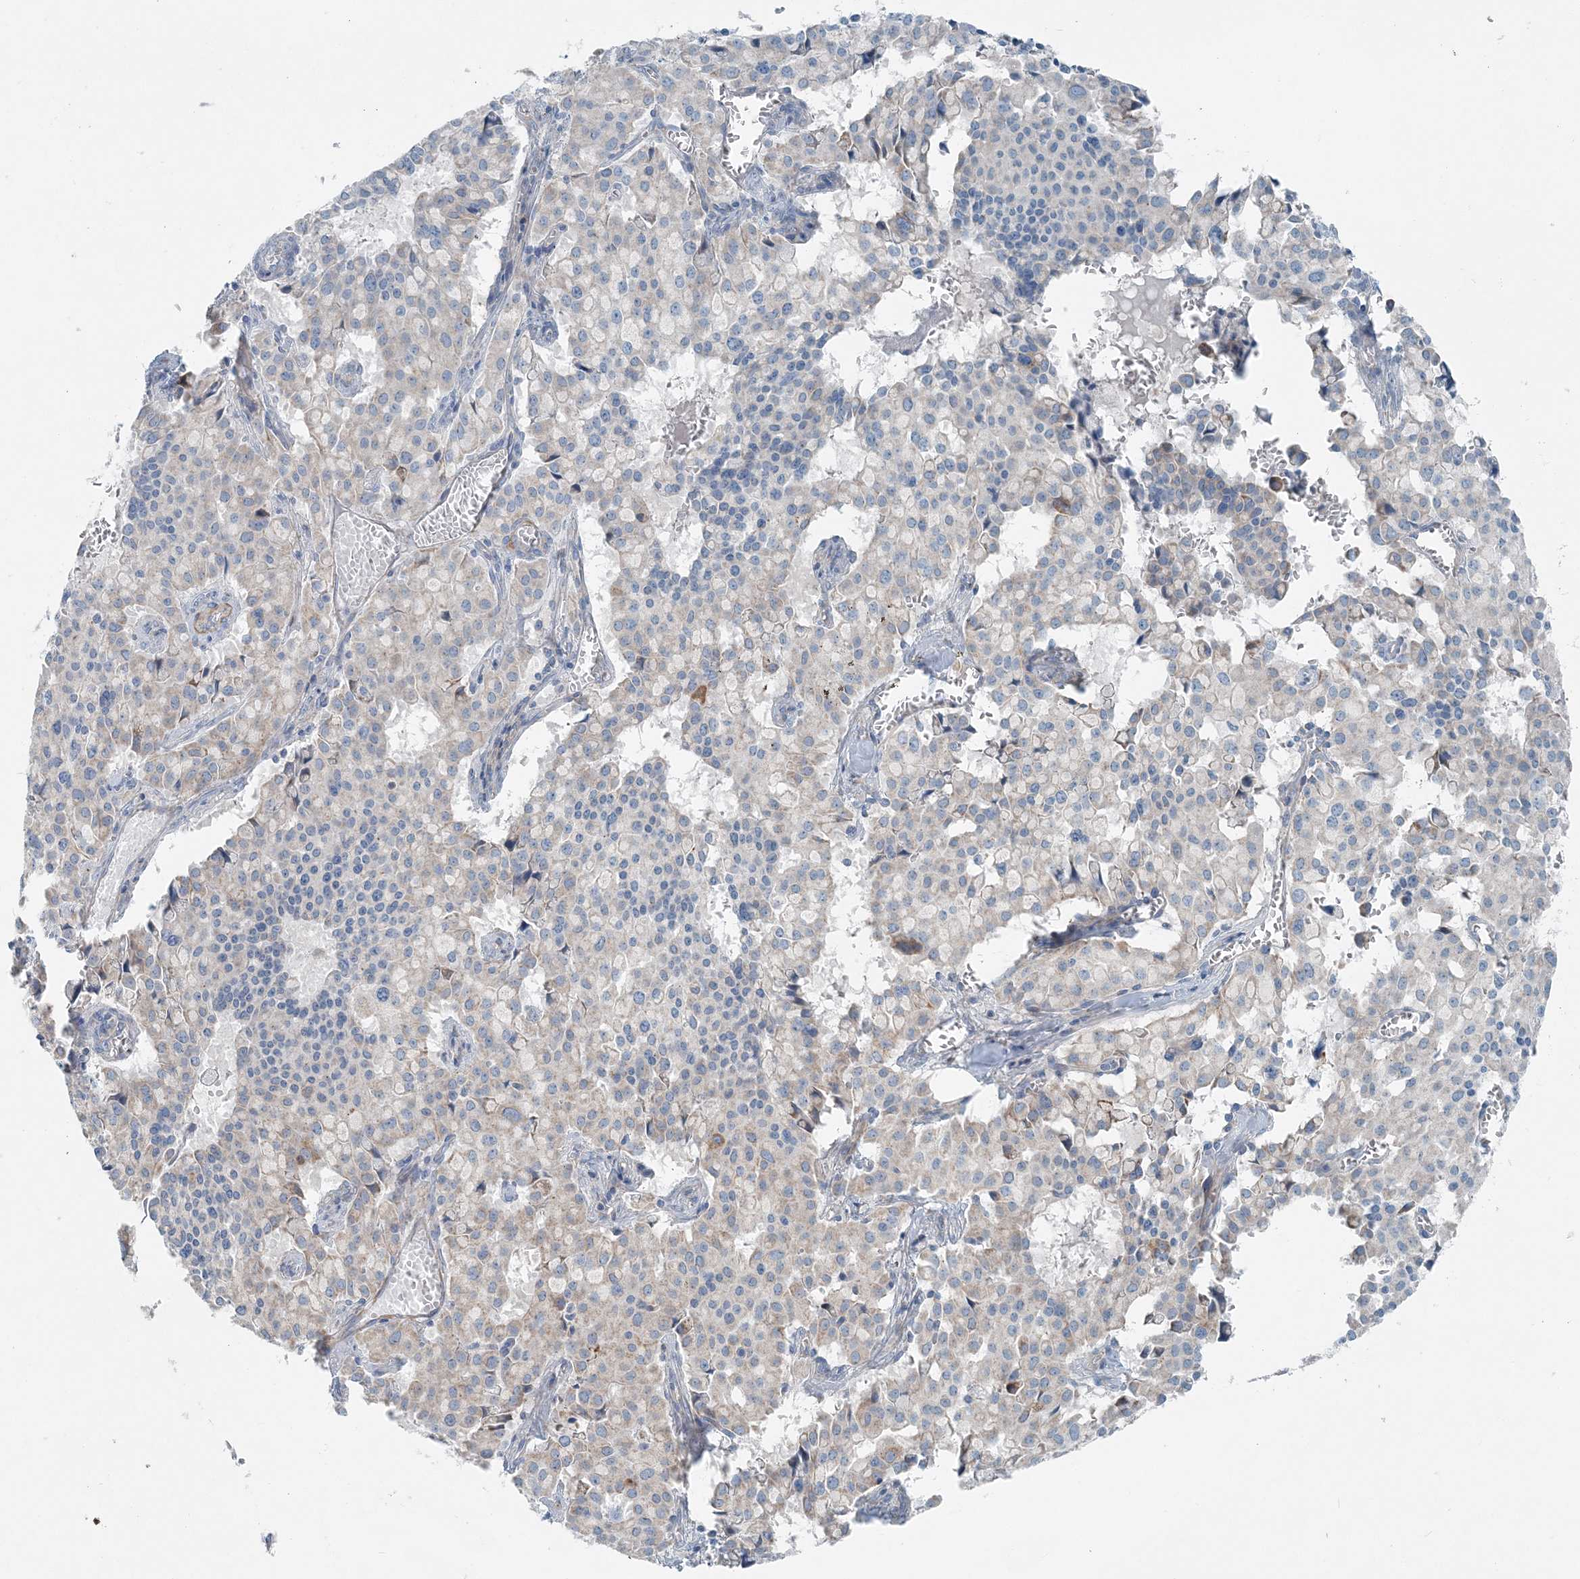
{"staining": {"intensity": "weak", "quantity": "<25%", "location": "cytoplasmic/membranous"}, "tissue": "pancreatic cancer", "cell_type": "Tumor cells", "image_type": "cancer", "snomed": [{"axis": "morphology", "description": "Adenocarcinoma, NOS"}, {"axis": "topography", "description": "Pancreas"}], "caption": "A high-resolution image shows immunohistochemistry staining of adenocarcinoma (pancreatic), which reveals no significant expression in tumor cells. (Brightfield microscopy of DAB IHC at high magnification).", "gene": "INTU", "patient": {"sex": "male", "age": 65}}